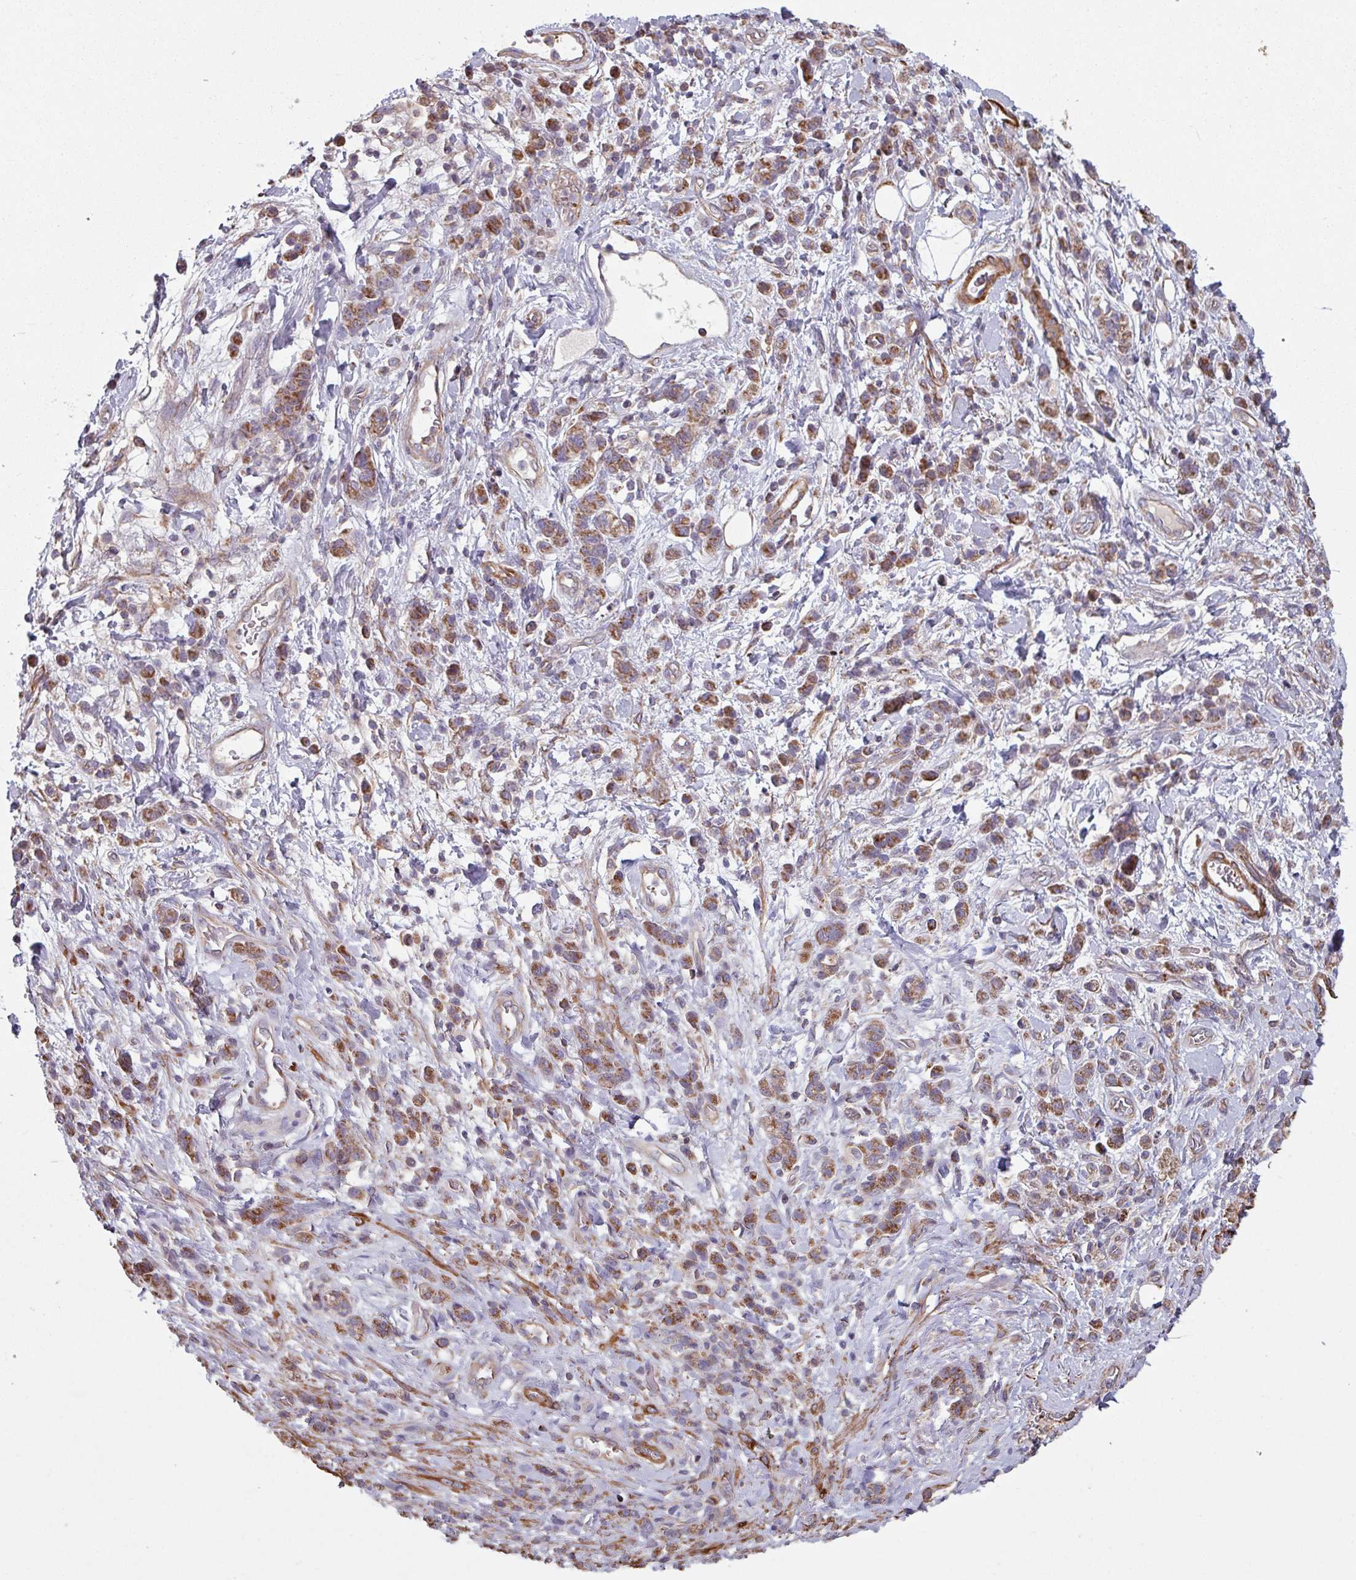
{"staining": {"intensity": "moderate", "quantity": ">75%", "location": "cytoplasmic/membranous"}, "tissue": "stomach cancer", "cell_type": "Tumor cells", "image_type": "cancer", "snomed": [{"axis": "morphology", "description": "Adenocarcinoma, NOS"}, {"axis": "topography", "description": "Stomach"}], "caption": "Protein expression analysis of stomach adenocarcinoma displays moderate cytoplasmic/membranous expression in approximately >75% of tumor cells. The staining is performed using DAB brown chromogen to label protein expression. The nuclei are counter-stained blue using hematoxylin.", "gene": "GSTA4", "patient": {"sex": "male", "age": 77}}